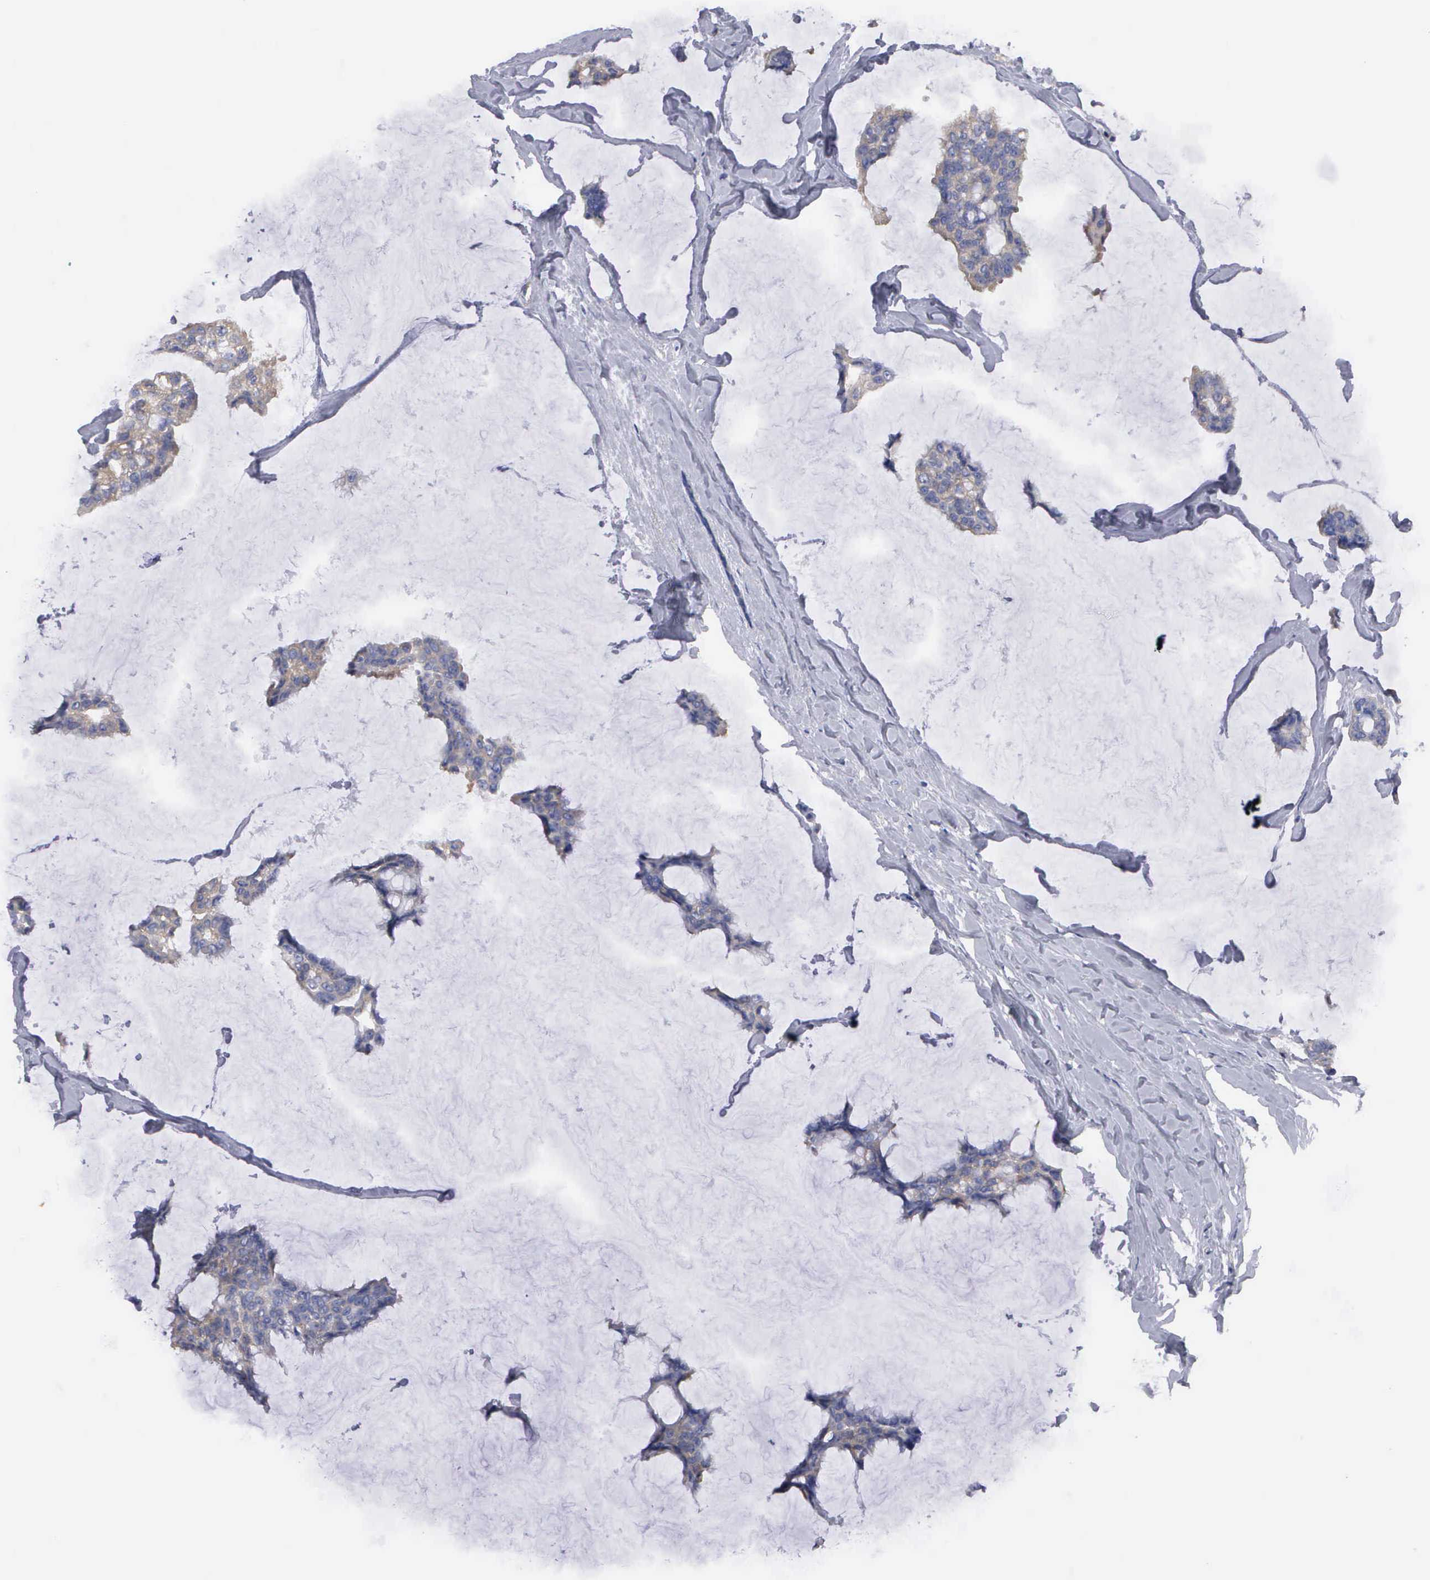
{"staining": {"intensity": "weak", "quantity": "25%-75%", "location": "cytoplasmic/membranous"}, "tissue": "breast cancer", "cell_type": "Tumor cells", "image_type": "cancer", "snomed": [{"axis": "morphology", "description": "Duct carcinoma"}, {"axis": "topography", "description": "Breast"}], "caption": "This is a histology image of immunohistochemistry (IHC) staining of intraductal carcinoma (breast), which shows weak staining in the cytoplasmic/membranous of tumor cells.", "gene": "G6PD", "patient": {"sex": "female", "age": 93}}